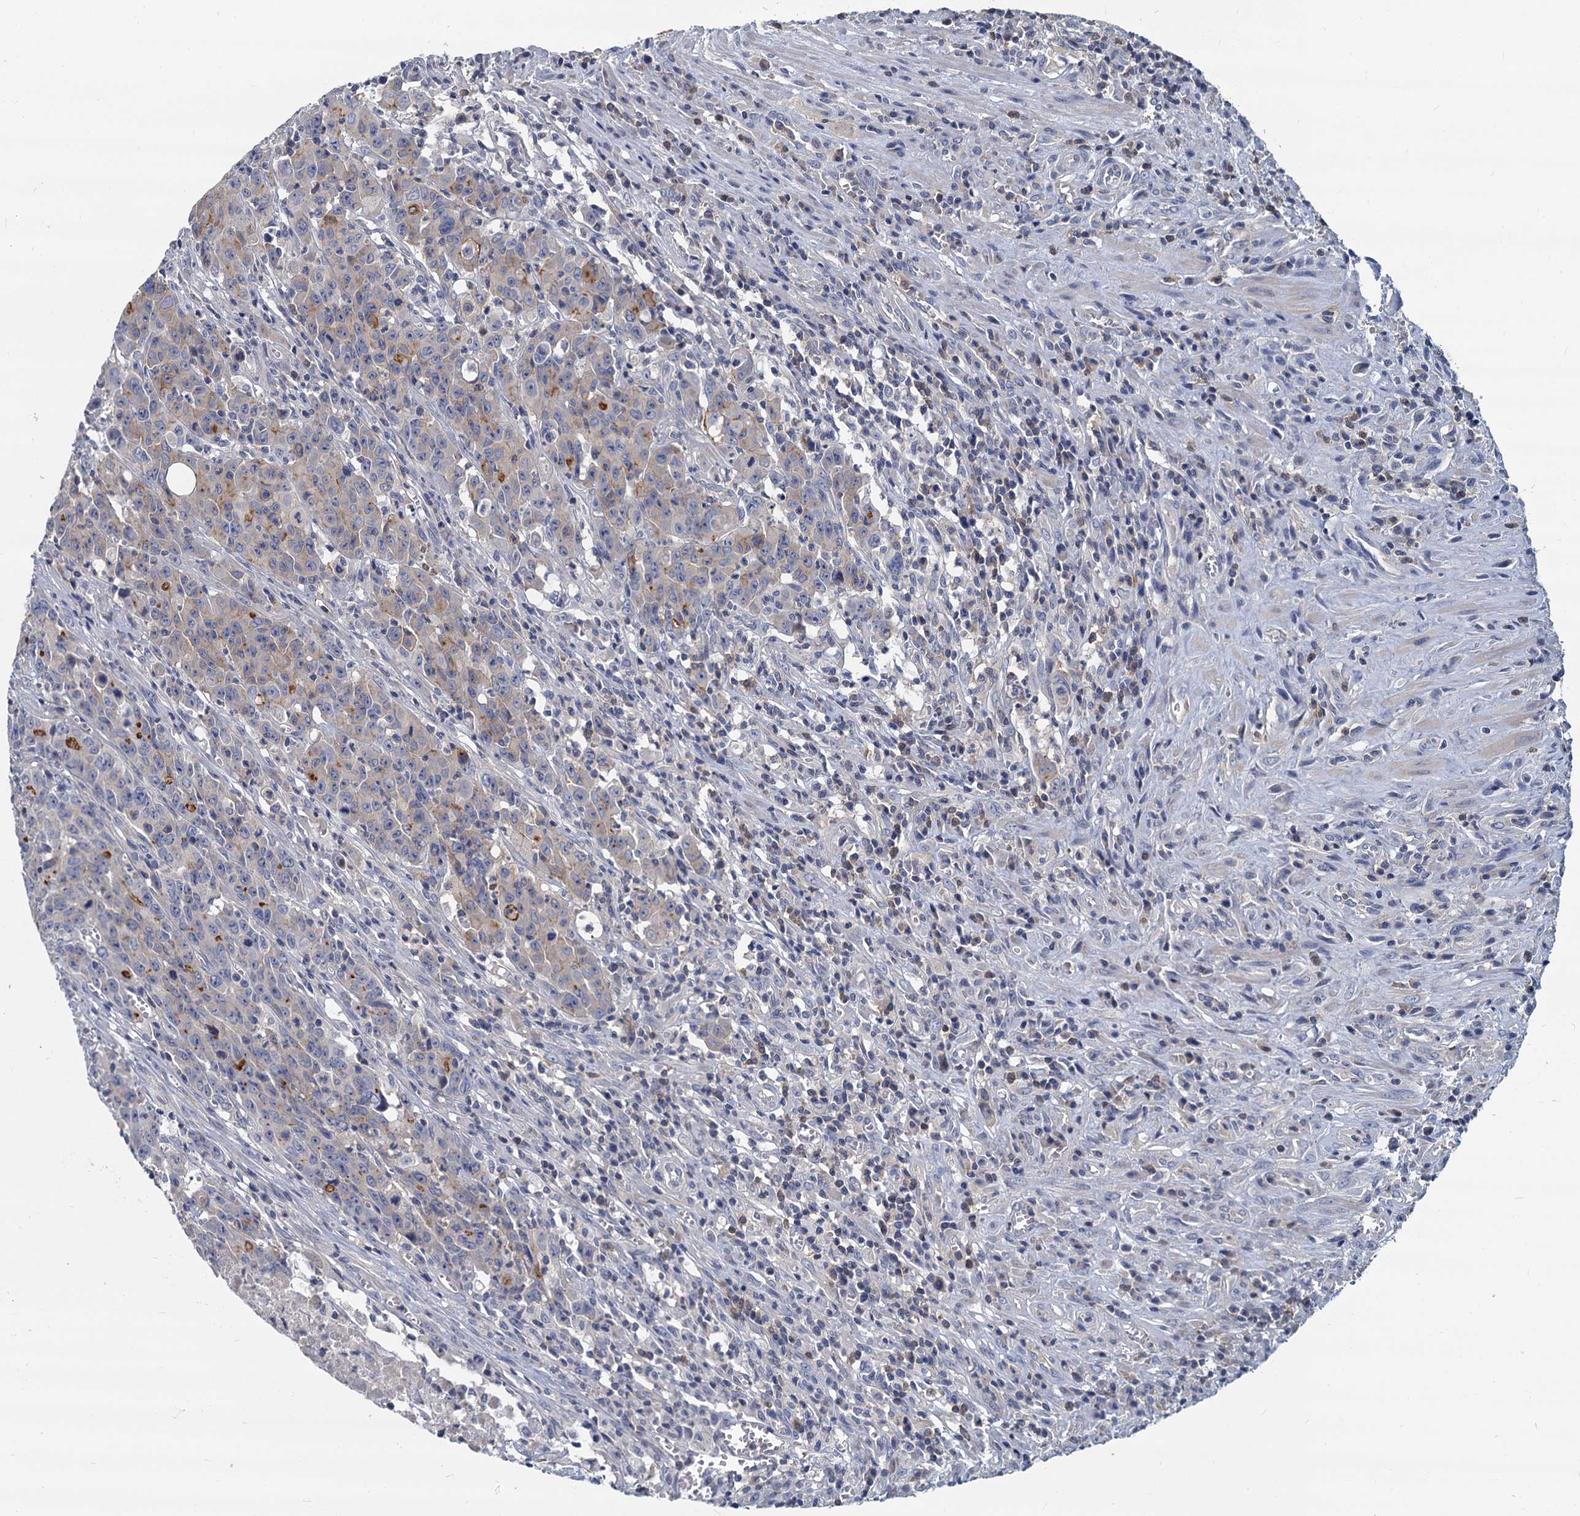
{"staining": {"intensity": "moderate", "quantity": "<25%", "location": "cytoplasmic/membranous"}, "tissue": "colorectal cancer", "cell_type": "Tumor cells", "image_type": "cancer", "snomed": [{"axis": "morphology", "description": "Adenocarcinoma, NOS"}, {"axis": "topography", "description": "Colon"}], "caption": "A micrograph of colorectal adenocarcinoma stained for a protein displays moderate cytoplasmic/membranous brown staining in tumor cells.", "gene": "ACSM3", "patient": {"sex": "male", "age": 62}}